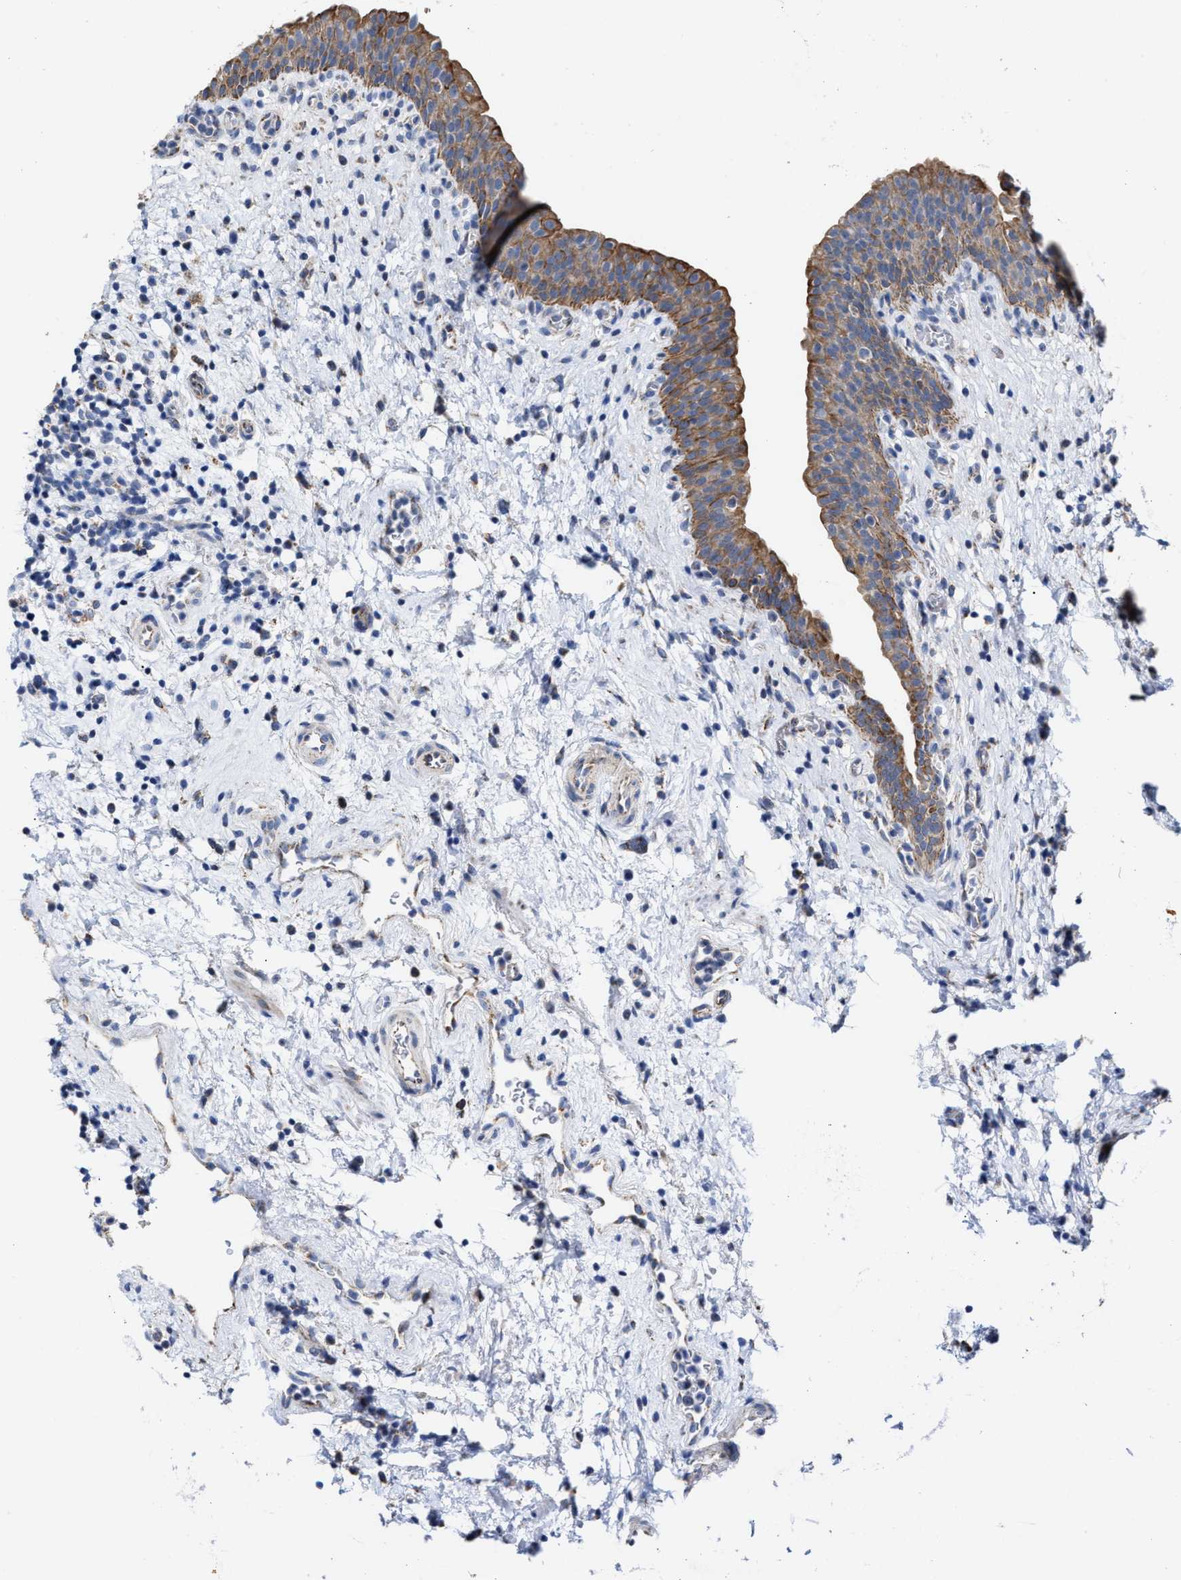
{"staining": {"intensity": "moderate", "quantity": ">75%", "location": "cytoplasmic/membranous"}, "tissue": "urinary bladder", "cell_type": "Urothelial cells", "image_type": "normal", "snomed": [{"axis": "morphology", "description": "Normal tissue, NOS"}, {"axis": "topography", "description": "Urinary bladder"}], "caption": "This image demonstrates unremarkable urinary bladder stained with immunohistochemistry to label a protein in brown. The cytoplasmic/membranous of urothelial cells show moderate positivity for the protein. Nuclei are counter-stained blue.", "gene": "JAG1", "patient": {"sex": "male", "age": 37}}